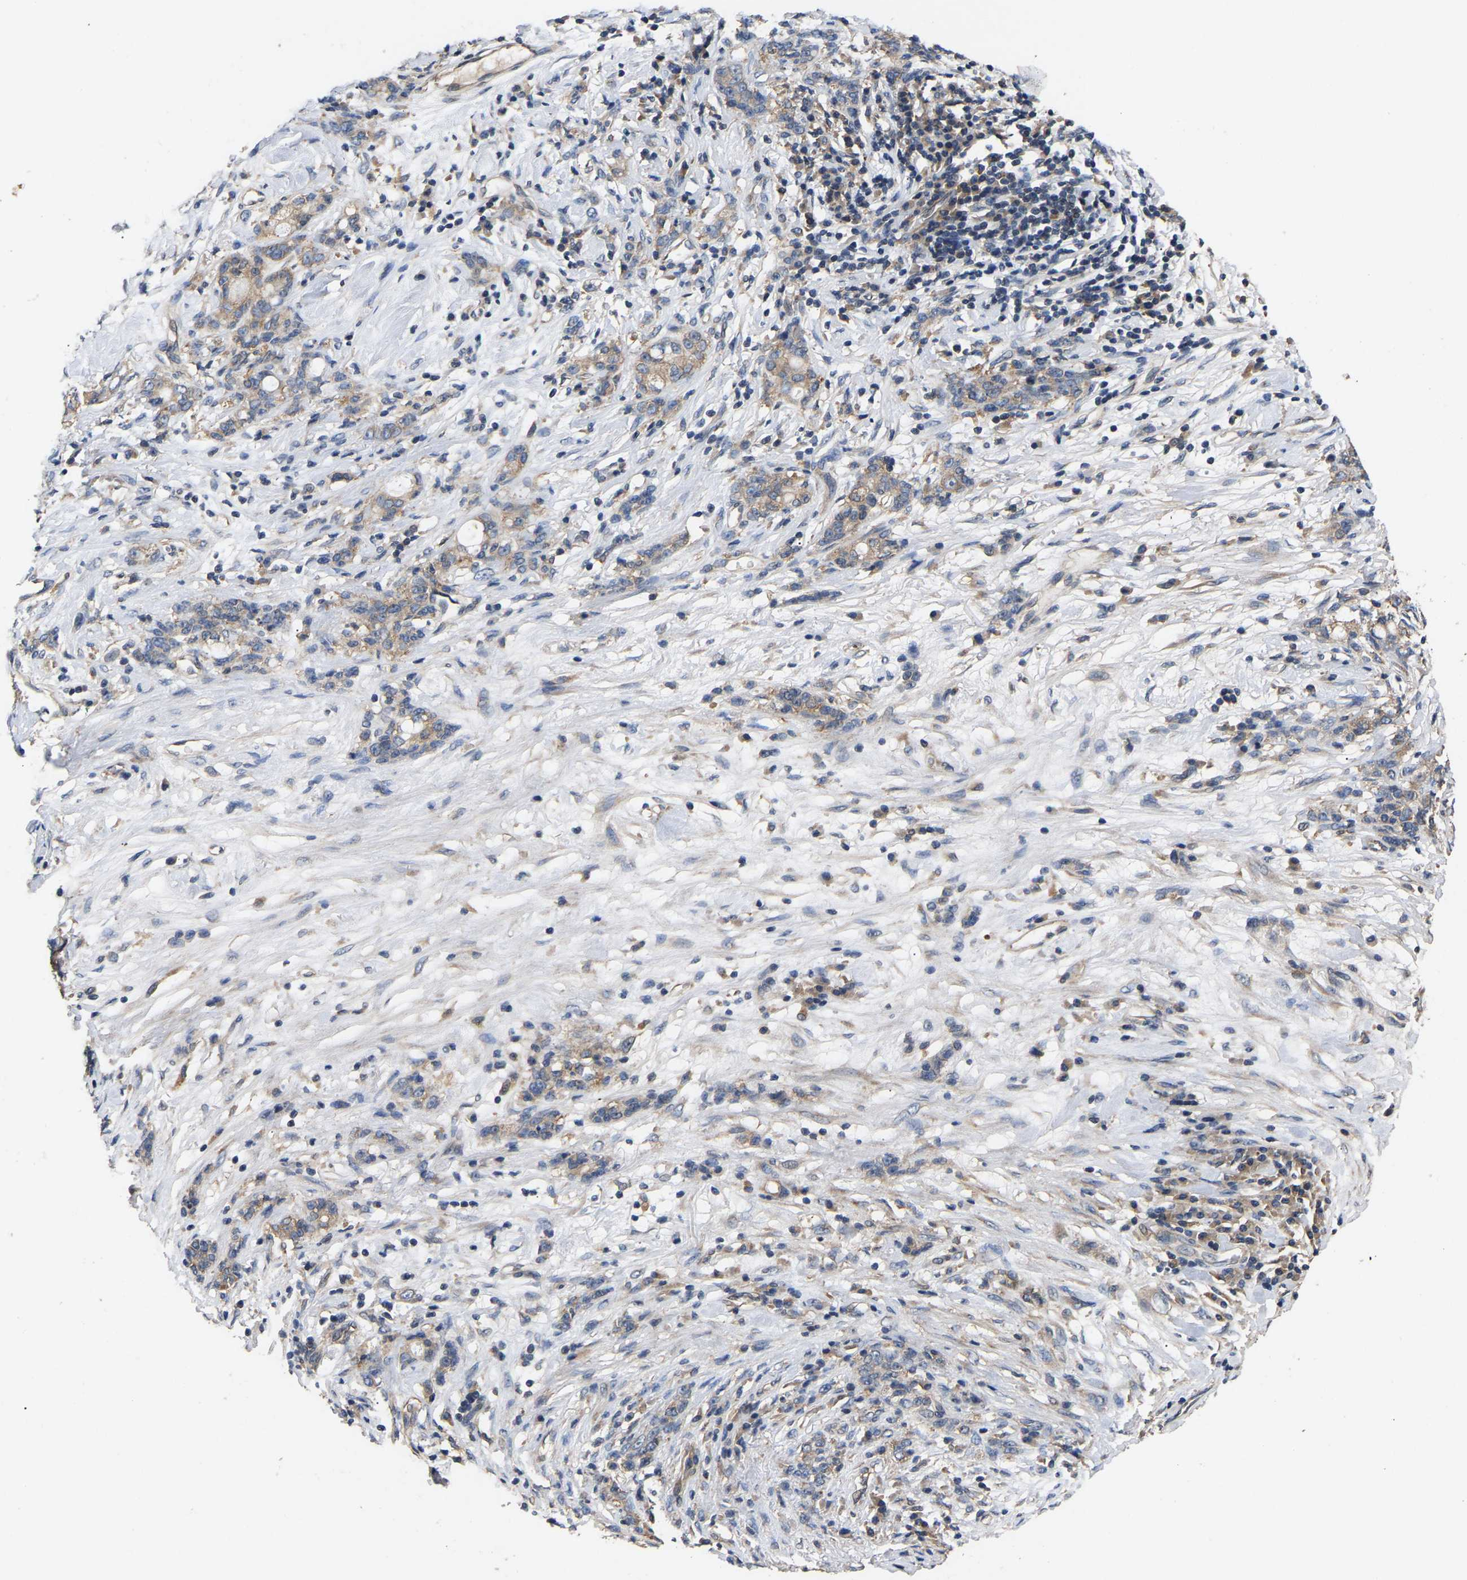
{"staining": {"intensity": "weak", "quantity": ">75%", "location": "cytoplasmic/membranous"}, "tissue": "stomach cancer", "cell_type": "Tumor cells", "image_type": "cancer", "snomed": [{"axis": "morphology", "description": "Adenocarcinoma, NOS"}, {"axis": "topography", "description": "Stomach, lower"}], "caption": "Stomach cancer (adenocarcinoma) stained with DAB (3,3'-diaminobenzidine) IHC displays low levels of weak cytoplasmic/membranous positivity in about >75% of tumor cells. Immunohistochemistry (ihc) stains the protein of interest in brown and the nuclei are stained blue.", "gene": "AIMP2", "patient": {"sex": "male", "age": 88}}